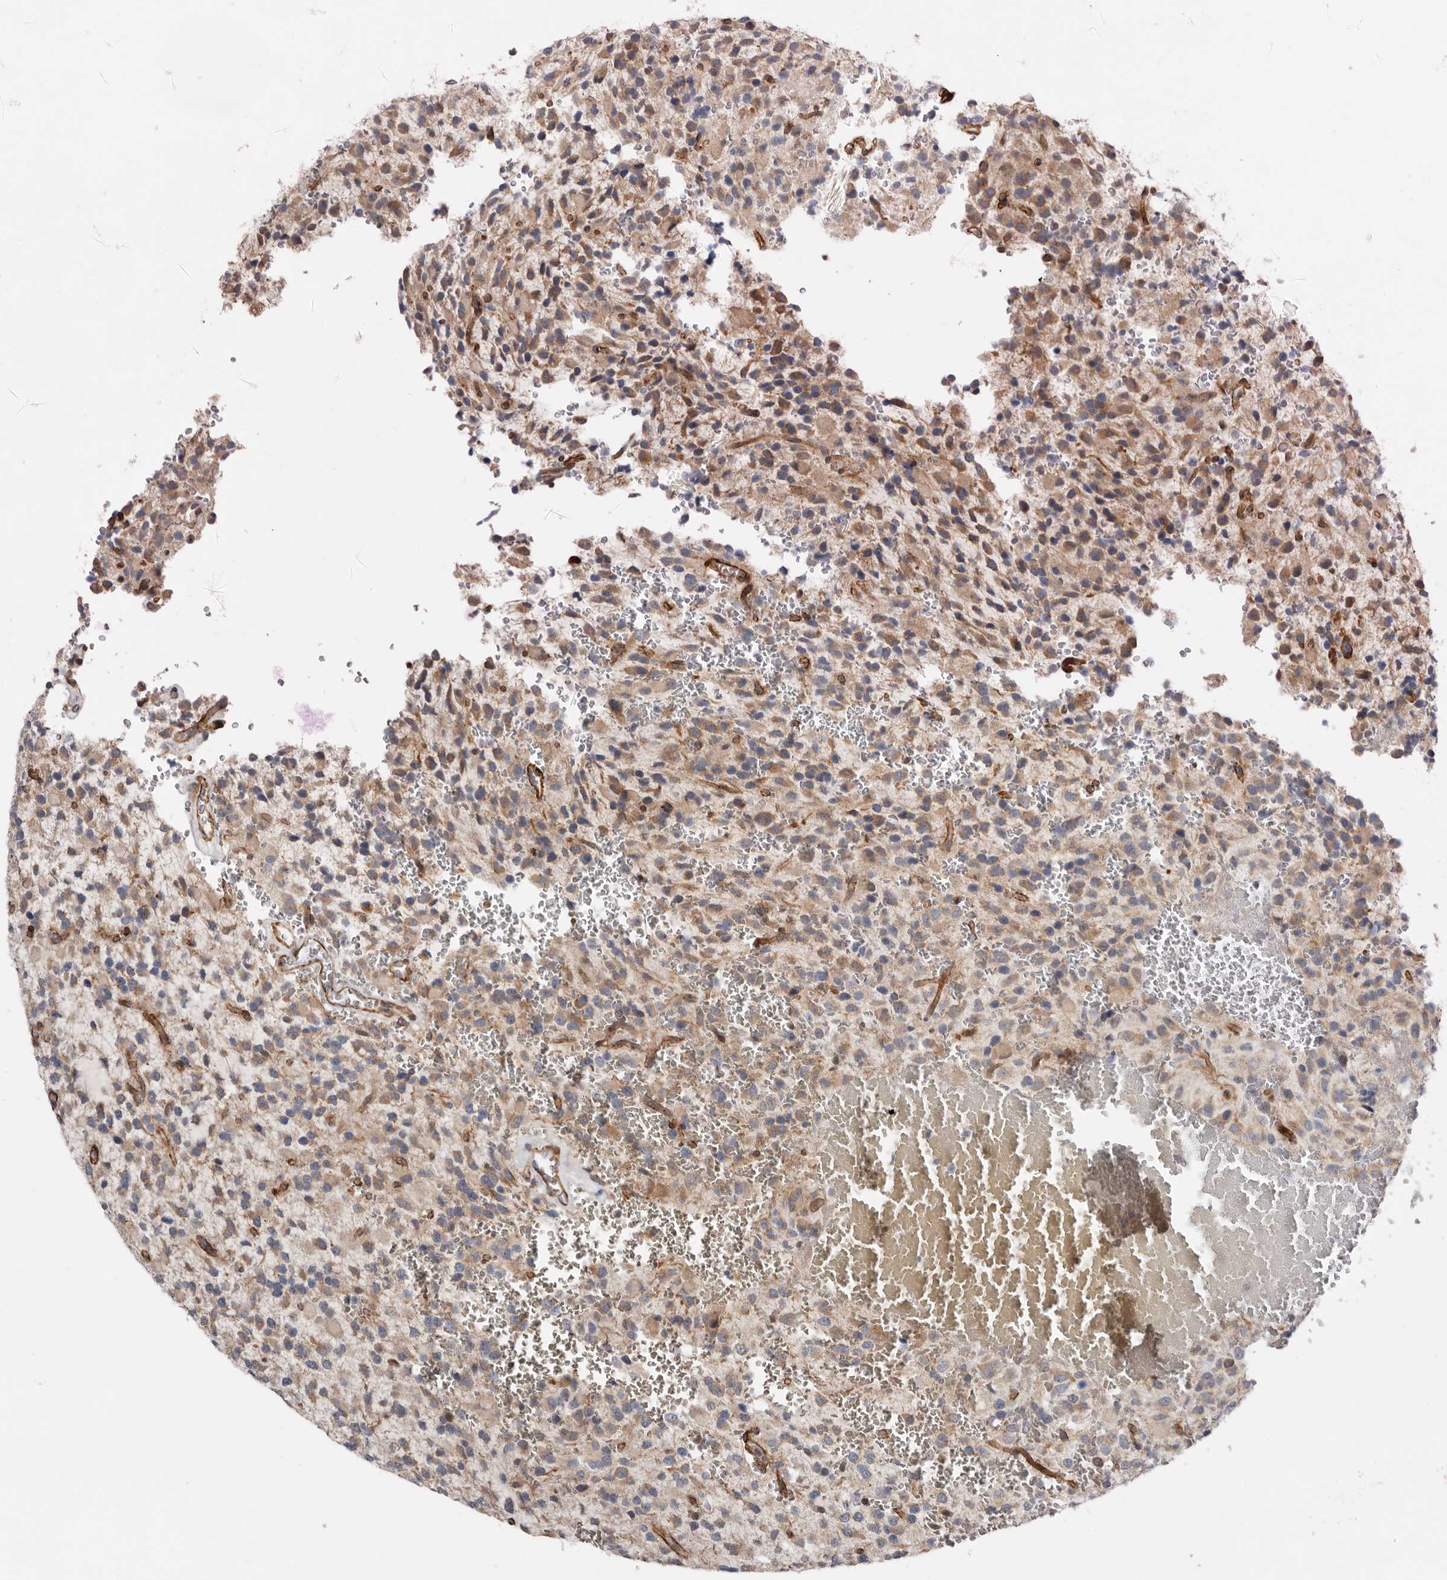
{"staining": {"intensity": "weak", "quantity": "25%-75%", "location": "cytoplasmic/membranous"}, "tissue": "glioma", "cell_type": "Tumor cells", "image_type": "cancer", "snomed": [{"axis": "morphology", "description": "Glioma, malignant, High grade"}, {"axis": "topography", "description": "Brain"}], "caption": "An IHC histopathology image of tumor tissue is shown. Protein staining in brown shows weak cytoplasmic/membranous positivity in glioma within tumor cells.", "gene": "RANBP17", "patient": {"sex": "male", "age": 34}}